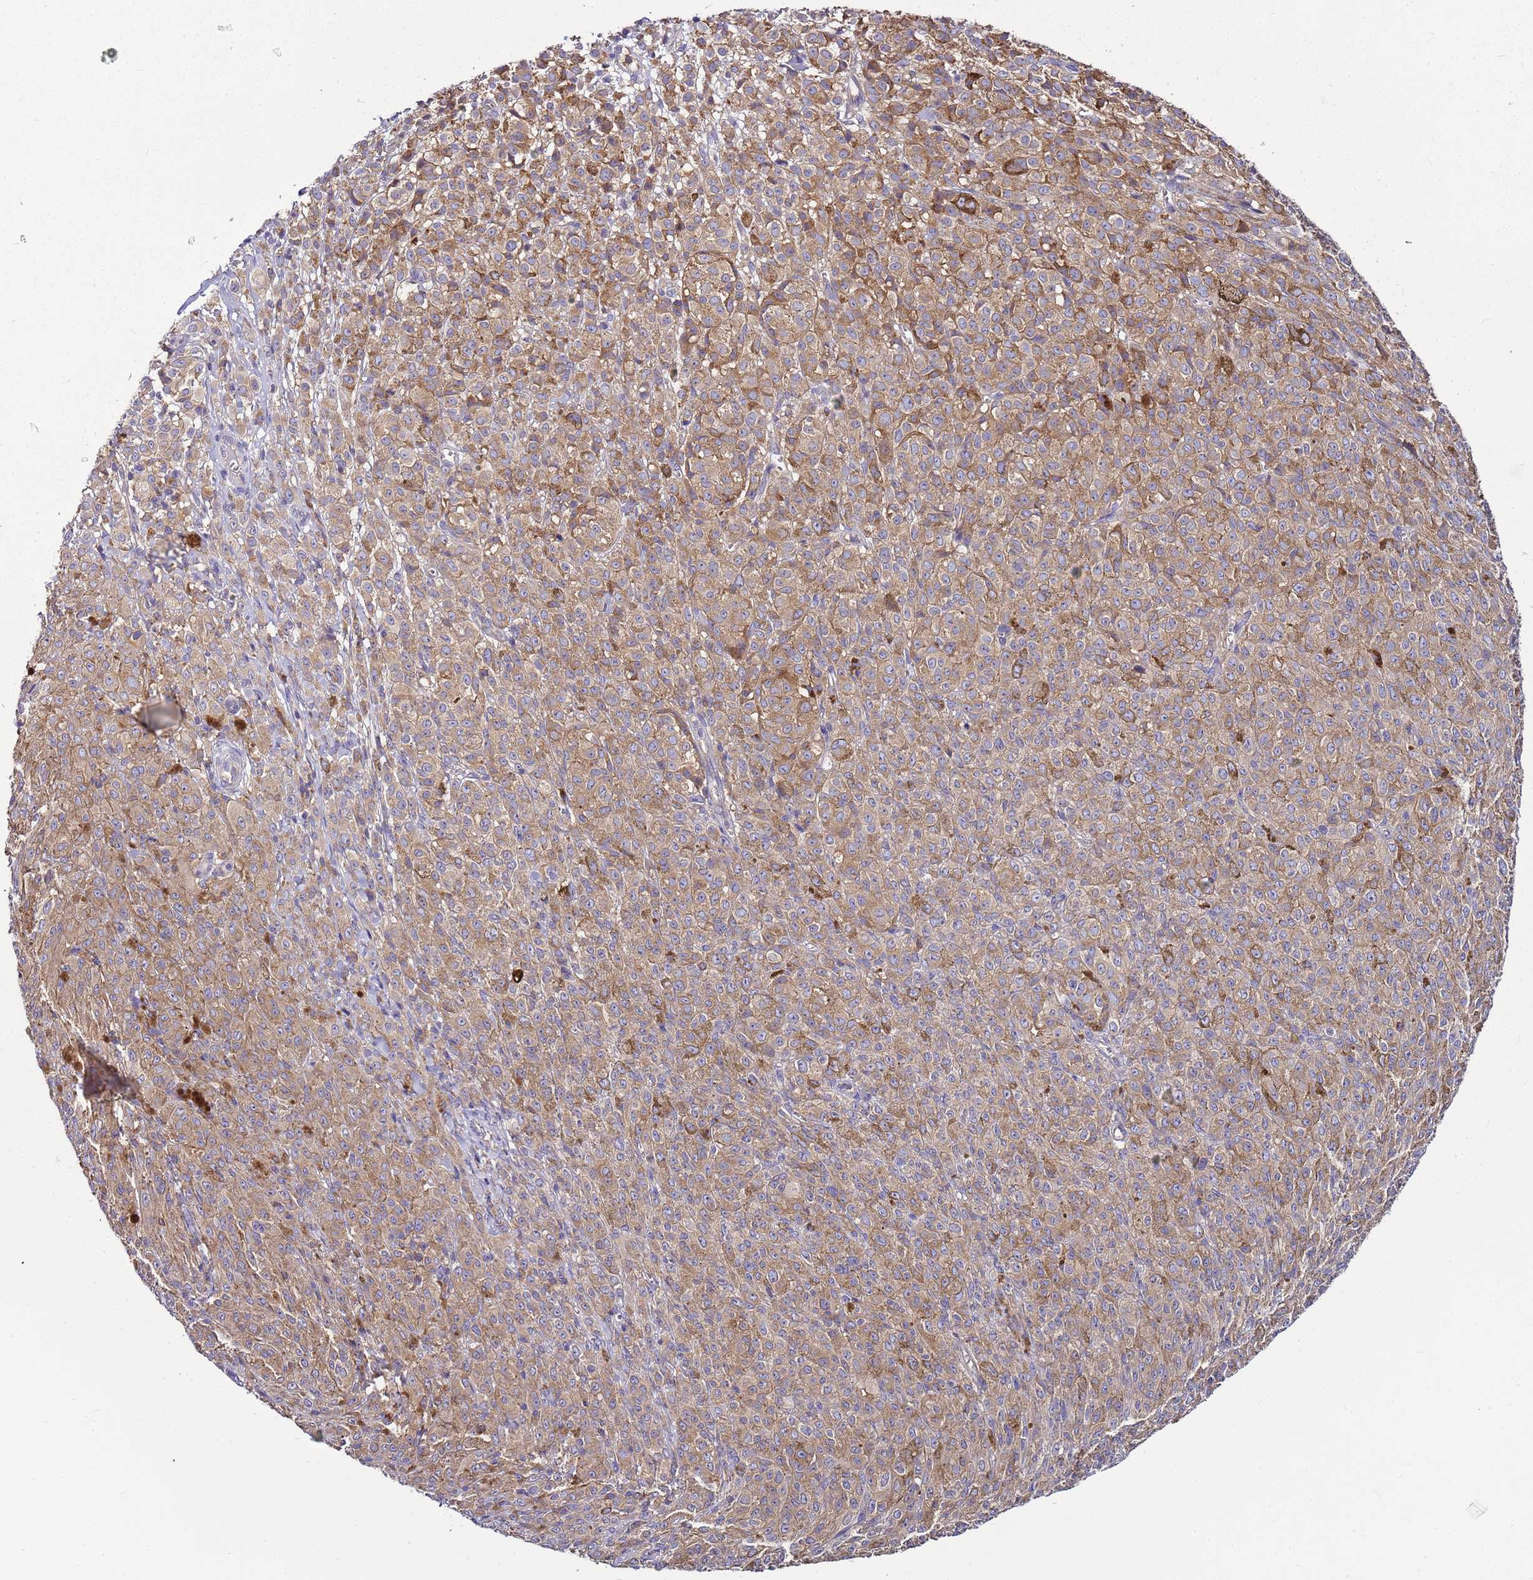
{"staining": {"intensity": "weak", "quantity": ">75%", "location": "cytoplasmic/membranous"}, "tissue": "melanoma", "cell_type": "Tumor cells", "image_type": "cancer", "snomed": [{"axis": "morphology", "description": "Malignant melanoma, NOS"}, {"axis": "topography", "description": "Skin"}], "caption": "Brown immunohistochemical staining in human melanoma demonstrates weak cytoplasmic/membranous staining in approximately >75% of tumor cells. (brown staining indicates protein expression, while blue staining denotes nuclei).", "gene": "ATXN2L", "patient": {"sex": "female", "age": 52}}